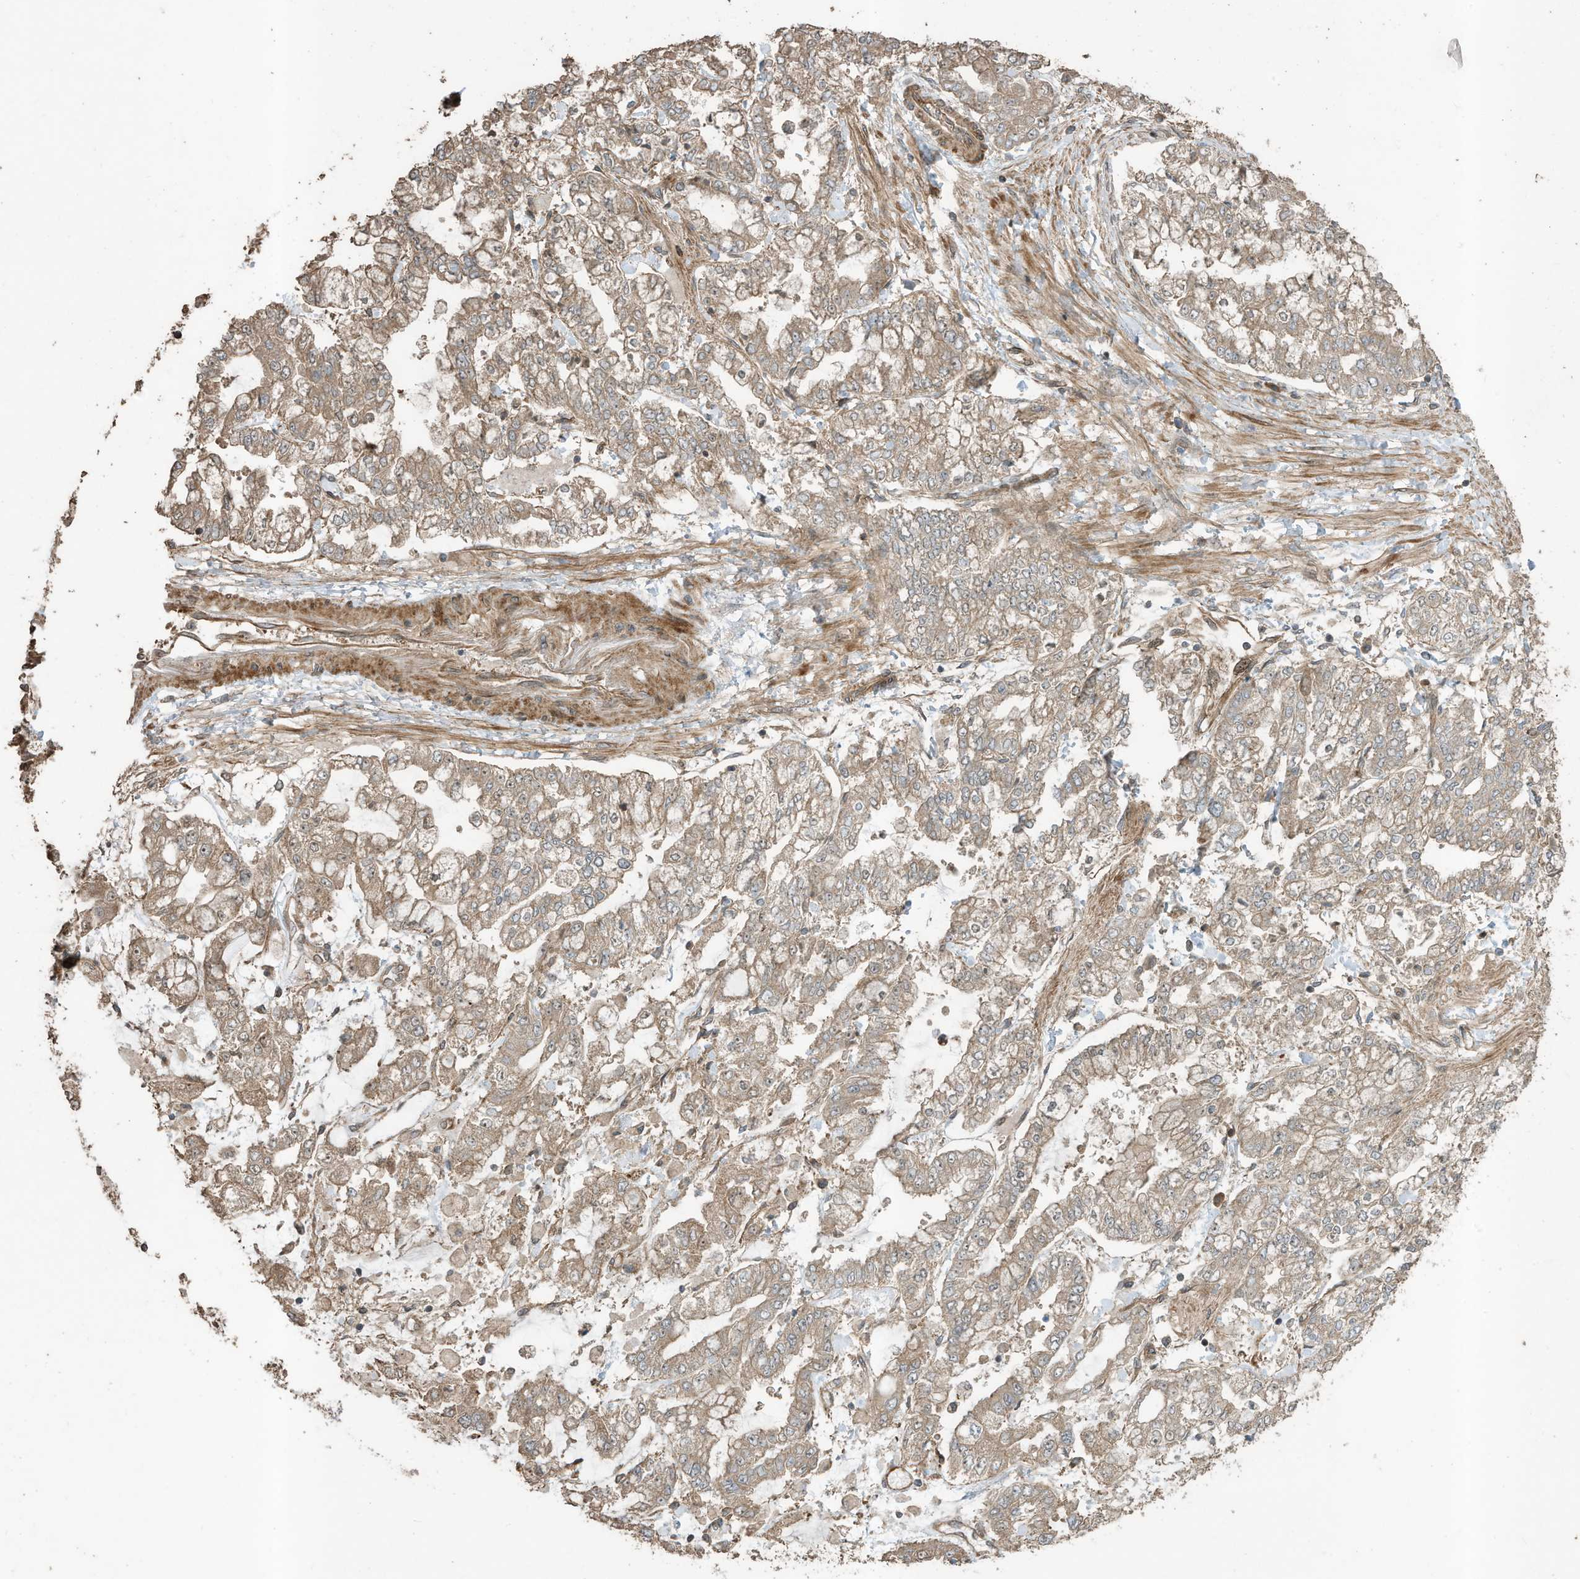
{"staining": {"intensity": "moderate", "quantity": ">75%", "location": "cytoplasmic/membranous"}, "tissue": "stomach cancer", "cell_type": "Tumor cells", "image_type": "cancer", "snomed": [{"axis": "morphology", "description": "Normal tissue, NOS"}, {"axis": "morphology", "description": "Adenocarcinoma, NOS"}, {"axis": "topography", "description": "Stomach, upper"}, {"axis": "topography", "description": "Stomach"}], "caption": "This is a histology image of immunohistochemistry staining of adenocarcinoma (stomach), which shows moderate positivity in the cytoplasmic/membranous of tumor cells.", "gene": "ZNF653", "patient": {"sex": "male", "age": 76}}